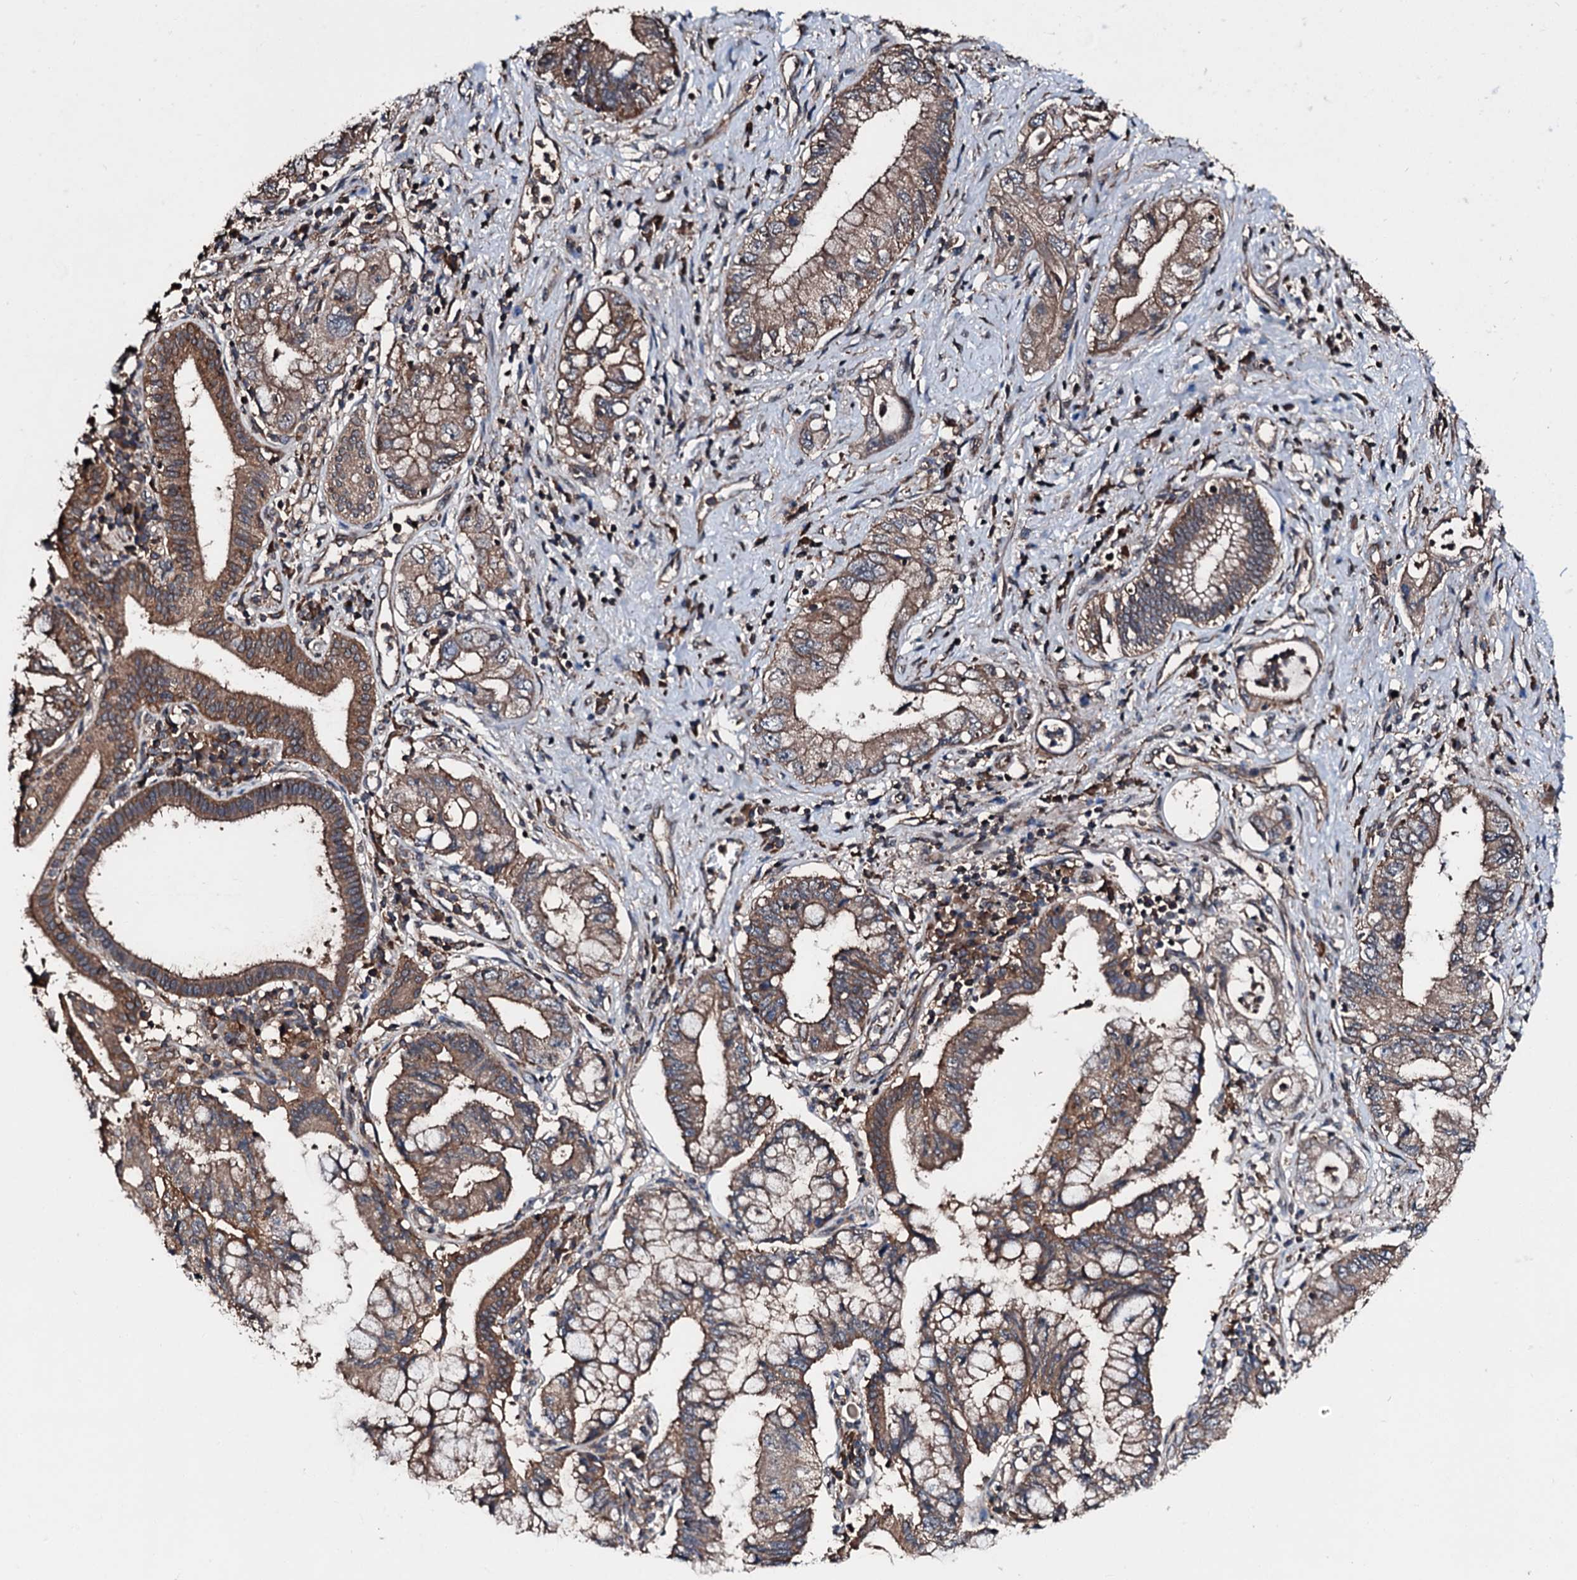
{"staining": {"intensity": "moderate", "quantity": ">75%", "location": "cytoplasmic/membranous"}, "tissue": "pancreatic cancer", "cell_type": "Tumor cells", "image_type": "cancer", "snomed": [{"axis": "morphology", "description": "Adenocarcinoma, NOS"}, {"axis": "topography", "description": "Pancreas"}], "caption": "There is medium levels of moderate cytoplasmic/membranous staining in tumor cells of pancreatic adenocarcinoma, as demonstrated by immunohistochemical staining (brown color).", "gene": "FGD4", "patient": {"sex": "female", "age": 73}}